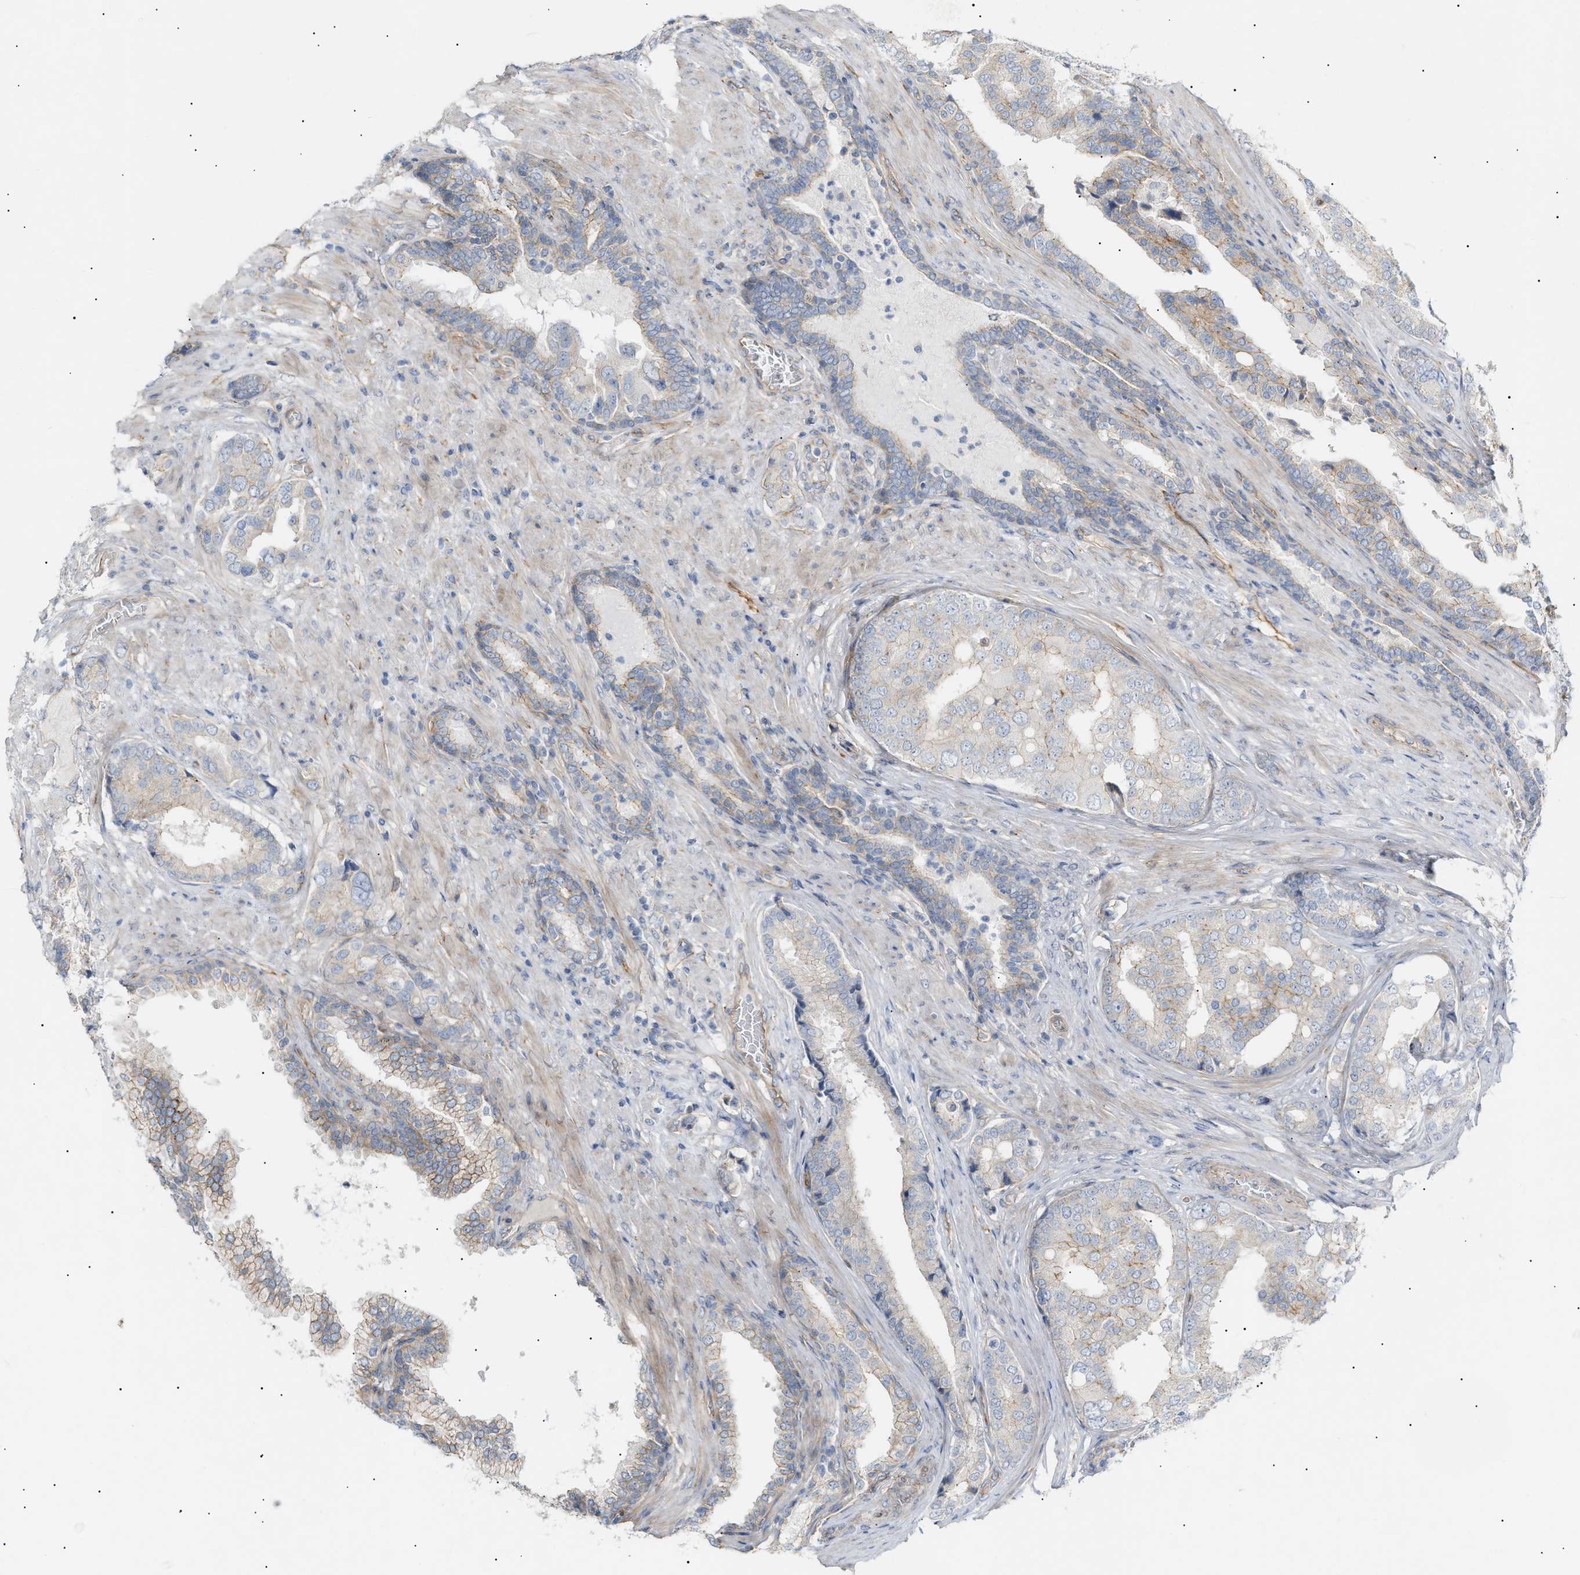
{"staining": {"intensity": "weak", "quantity": "<25%", "location": "cytoplasmic/membranous"}, "tissue": "prostate cancer", "cell_type": "Tumor cells", "image_type": "cancer", "snomed": [{"axis": "morphology", "description": "Adenocarcinoma, High grade"}, {"axis": "topography", "description": "Prostate"}], "caption": "The immunohistochemistry (IHC) photomicrograph has no significant expression in tumor cells of prostate cancer tissue.", "gene": "ZFHX2", "patient": {"sex": "male", "age": 50}}